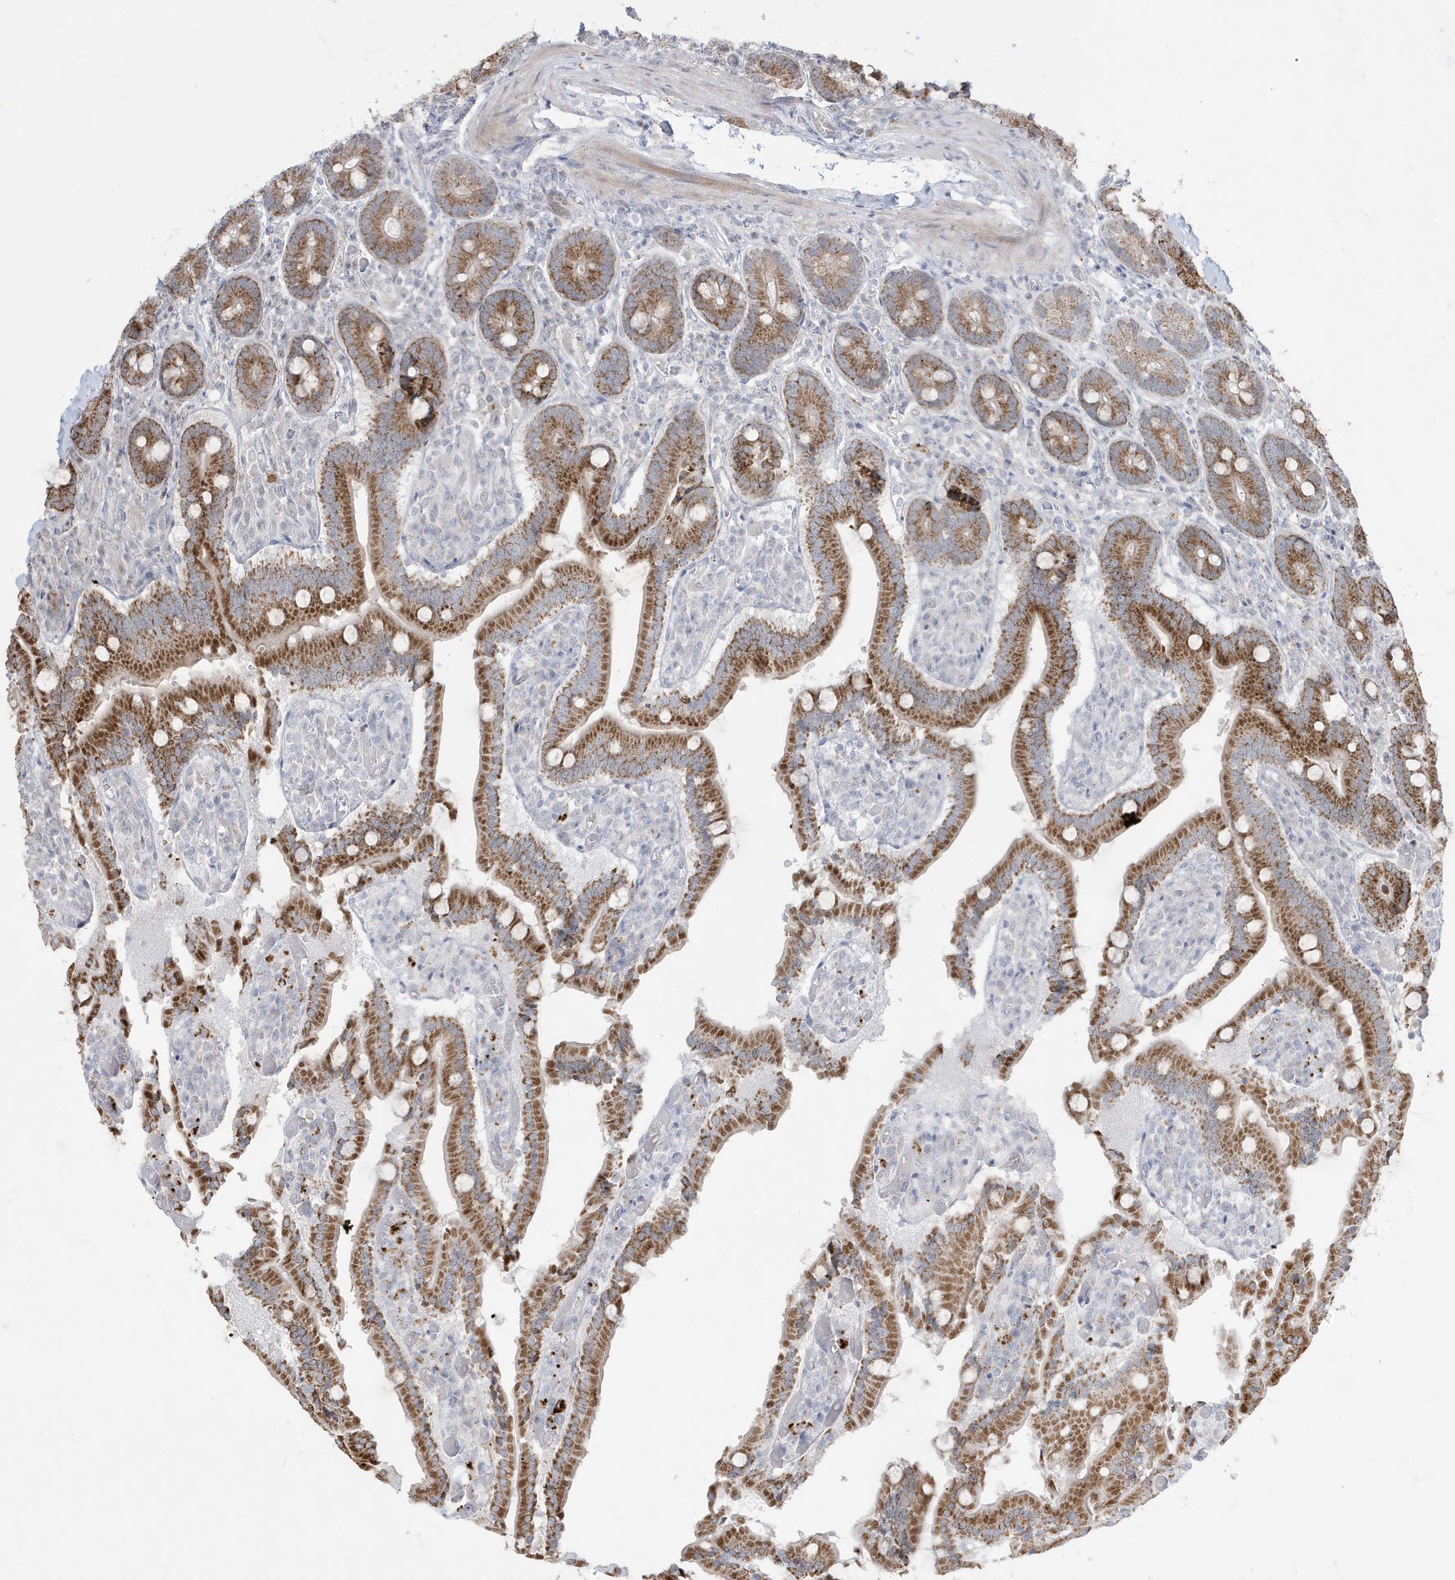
{"staining": {"intensity": "moderate", "quantity": ">75%", "location": "cytoplasmic/membranous"}, "tissue": "duodenum", "cell_type": "Glandular cells", "image_type": "normal", "snomed": [{"axis": "morphology", "description": "Normal tissue, NOS"}, {"axis": "topography", "description": "Duodenum"}], "caption": "Protein analysis of normal duodenum shows moderate cytoplasmic/membranous expression in about >75% of glandular cells. (IHC, brightfield microscopy, high magnification).", "gene": "FNDC1", "patient": {"sex": "female", "age": 62}}